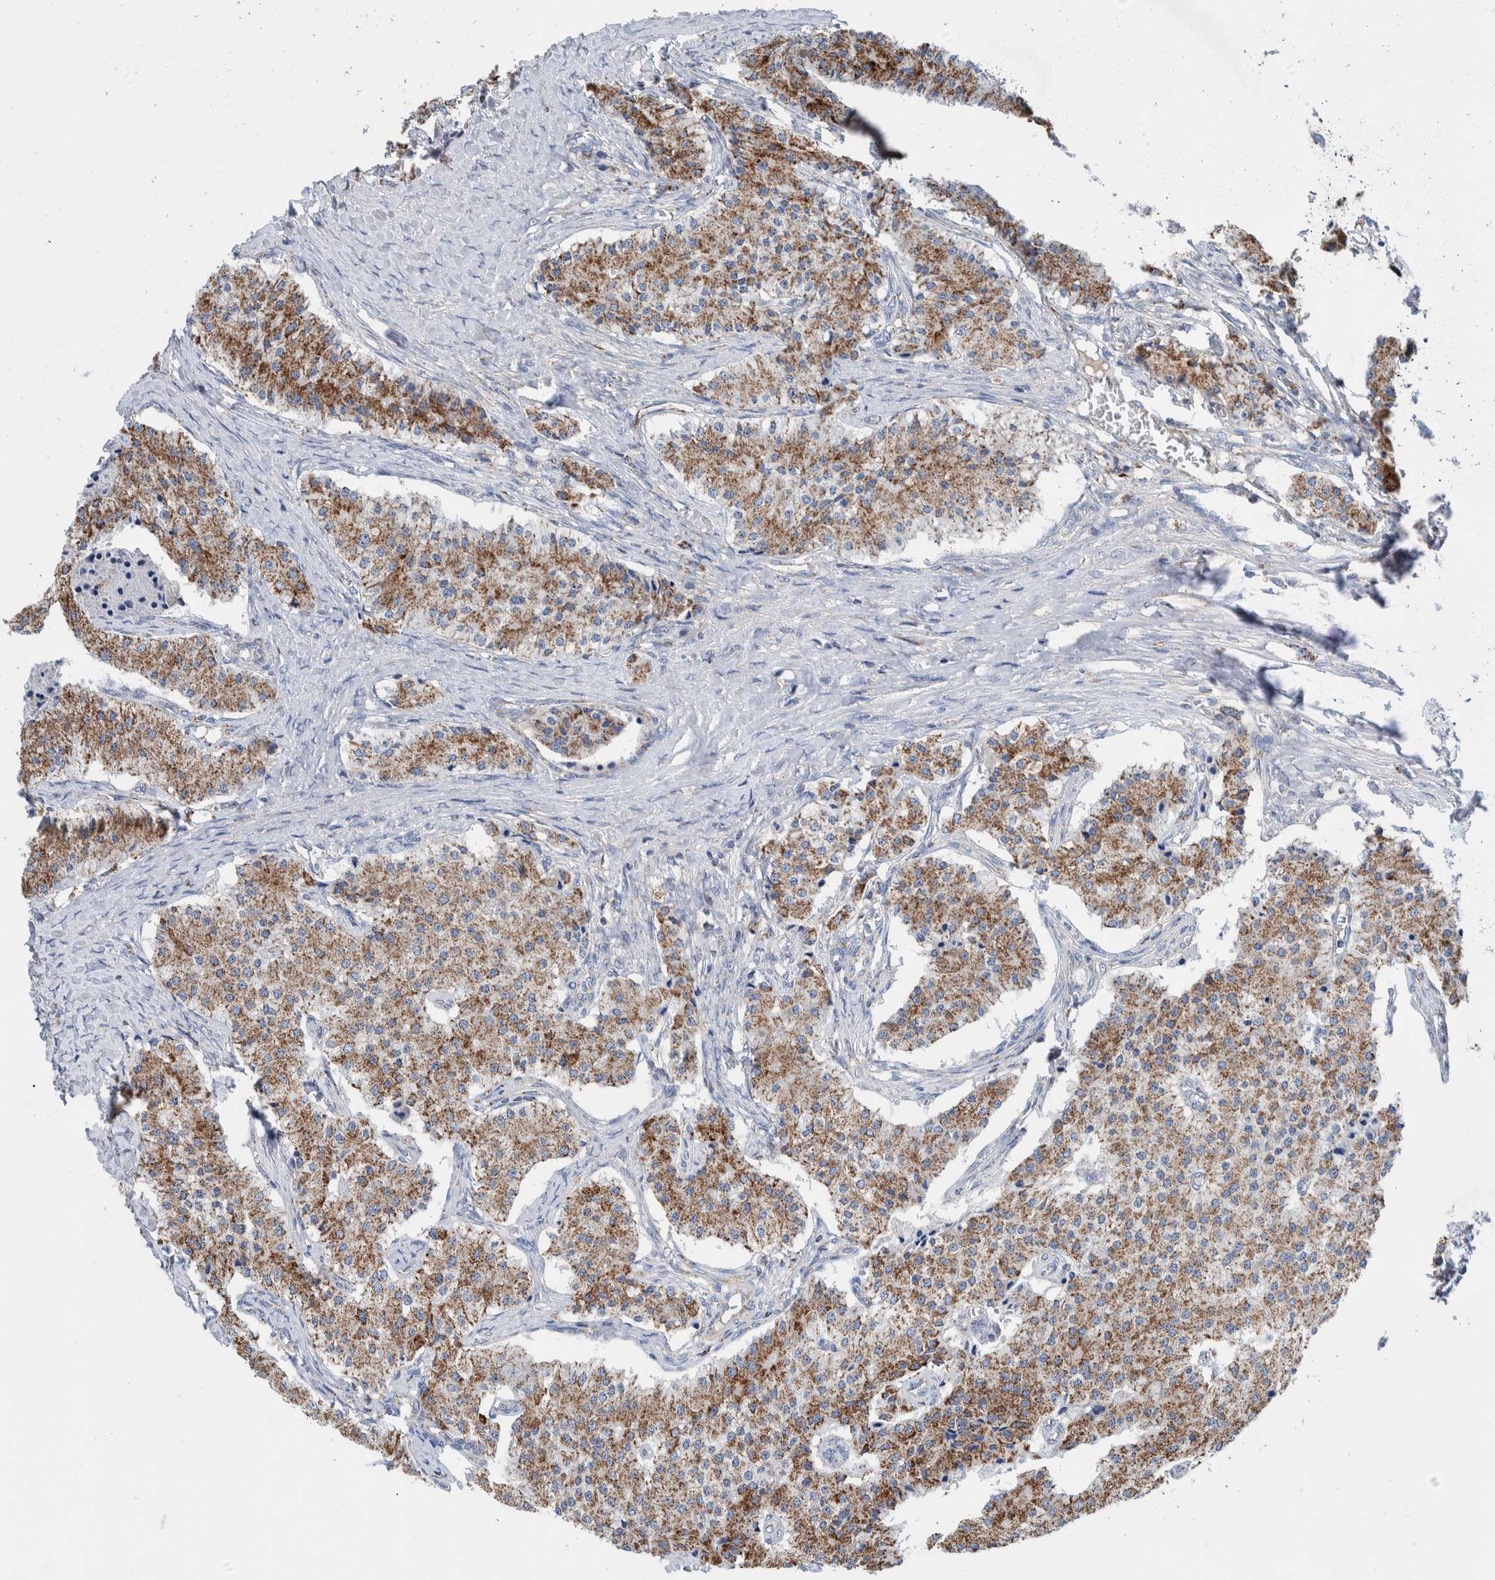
{"staining": {"intensity": "moderate", "quantity": ">75%", "location": "cytoplasmic/membranous"}, "tissue": "carcinoid", "cell_type": "Tumor cells", "image_type": "cancer", "snomed": [{"axis": "morphology", "description": "Carcinoid, malignant, NOS"}, {"axis": "topography", "description": "Colon"}], "caption": "Human carcinoid stained with a protein marker shows moderate staining in tumor cells.", "gene": "DECR1", "patient": {"sex": "female", "age": 52}}